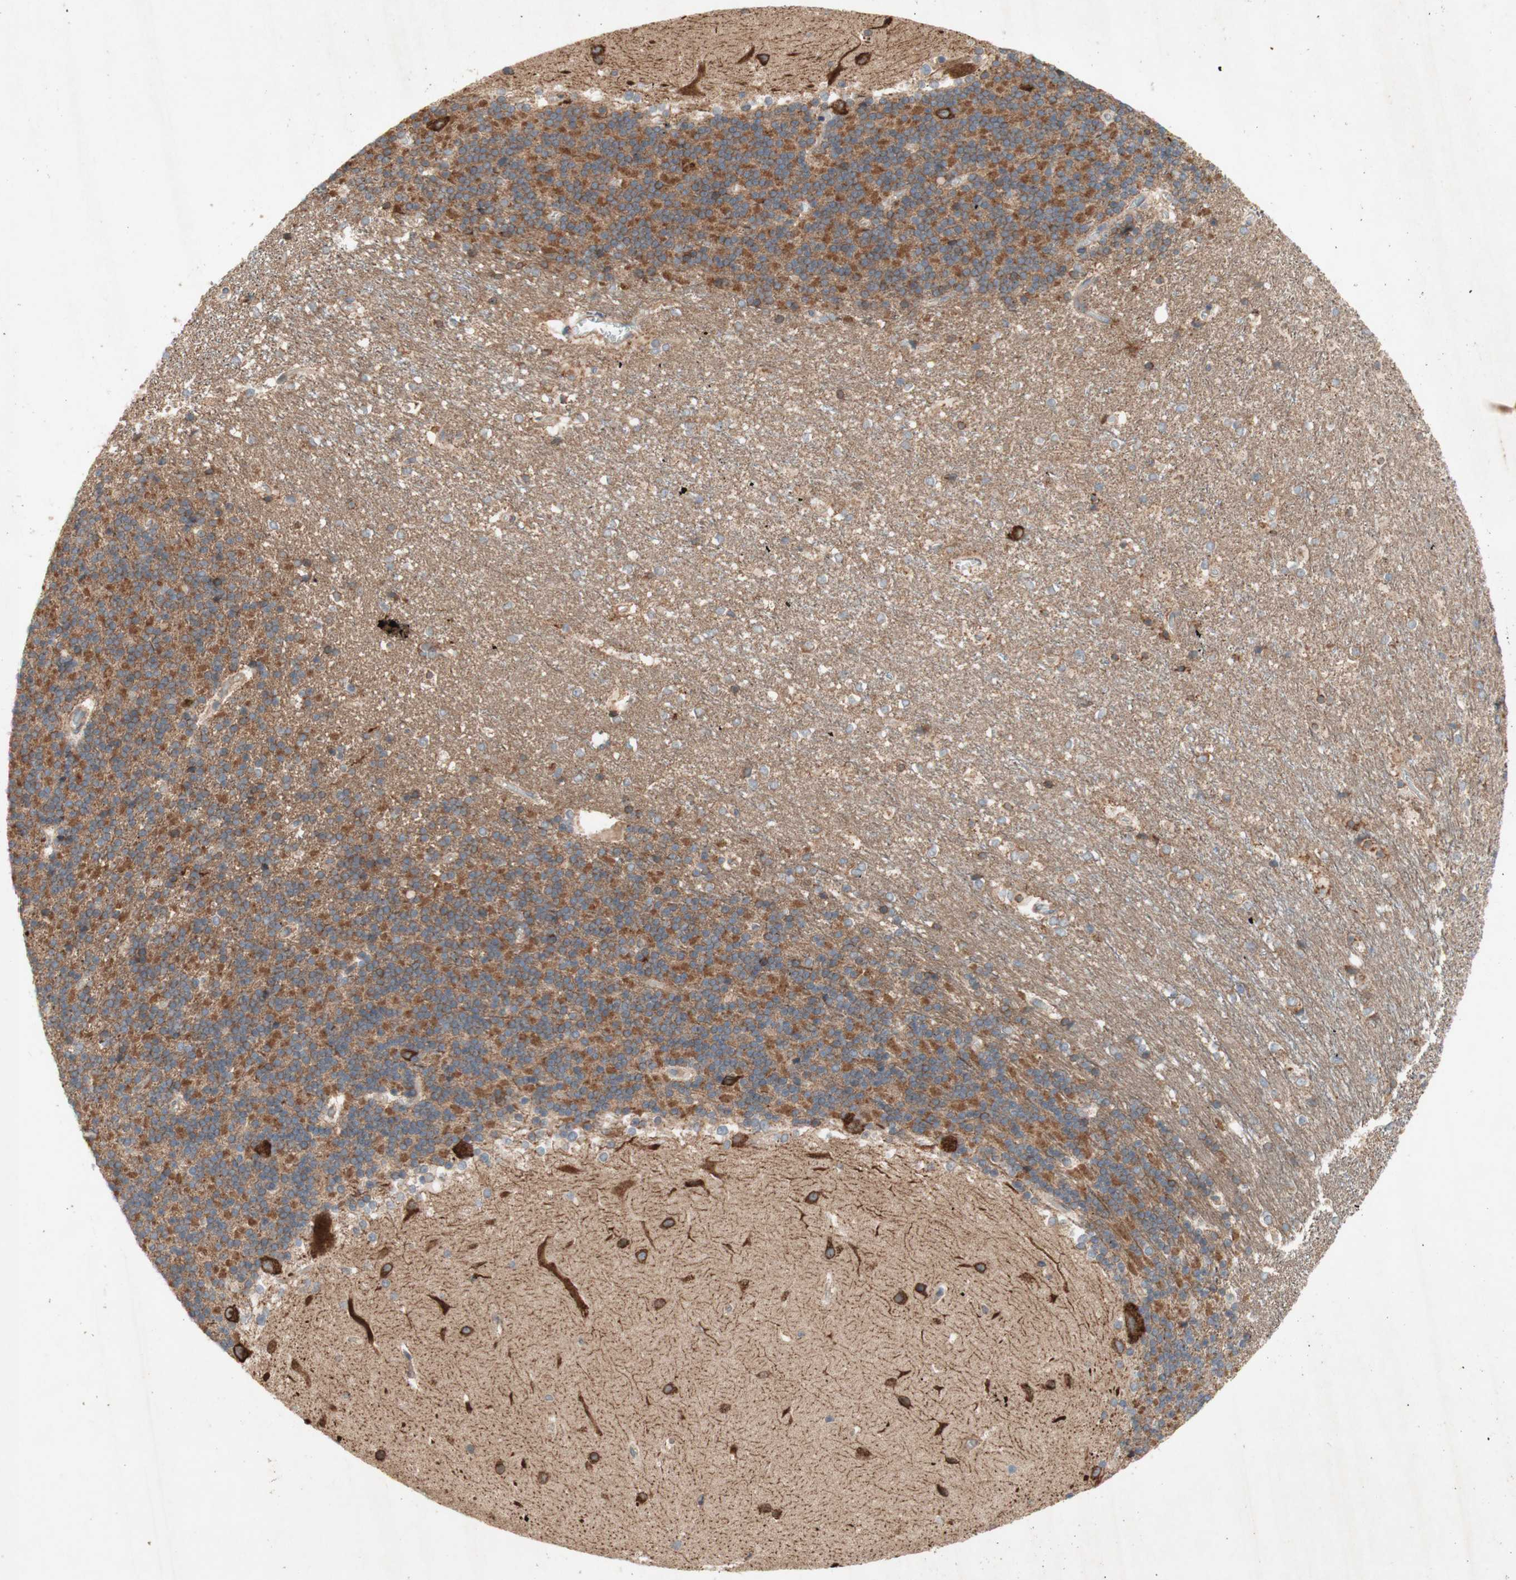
{"staining": {"intensity": "moderate", "quantity": "25%-75%", "location": "cytoplasmic/membranous"}, "tissue": "cerebellum", "cell_type": "Cells in granular layer", "image_type": "normal", "snomed": [{"axis": "morphology", "description": "Normal tissue, NOS"}, {"axis": "topography", "description": "Cerebellum"}], "caption": "IHC (DAB) staining of unremarkable human cerebellum reveals moderate cytoplasmic/membranous protein expression in about 25%-75% of cells in granular layer. (IHC, brightfield microscopy, high magnification).", "gene": "SOCS2", "patient": {"sex": "female", "age": 19}}